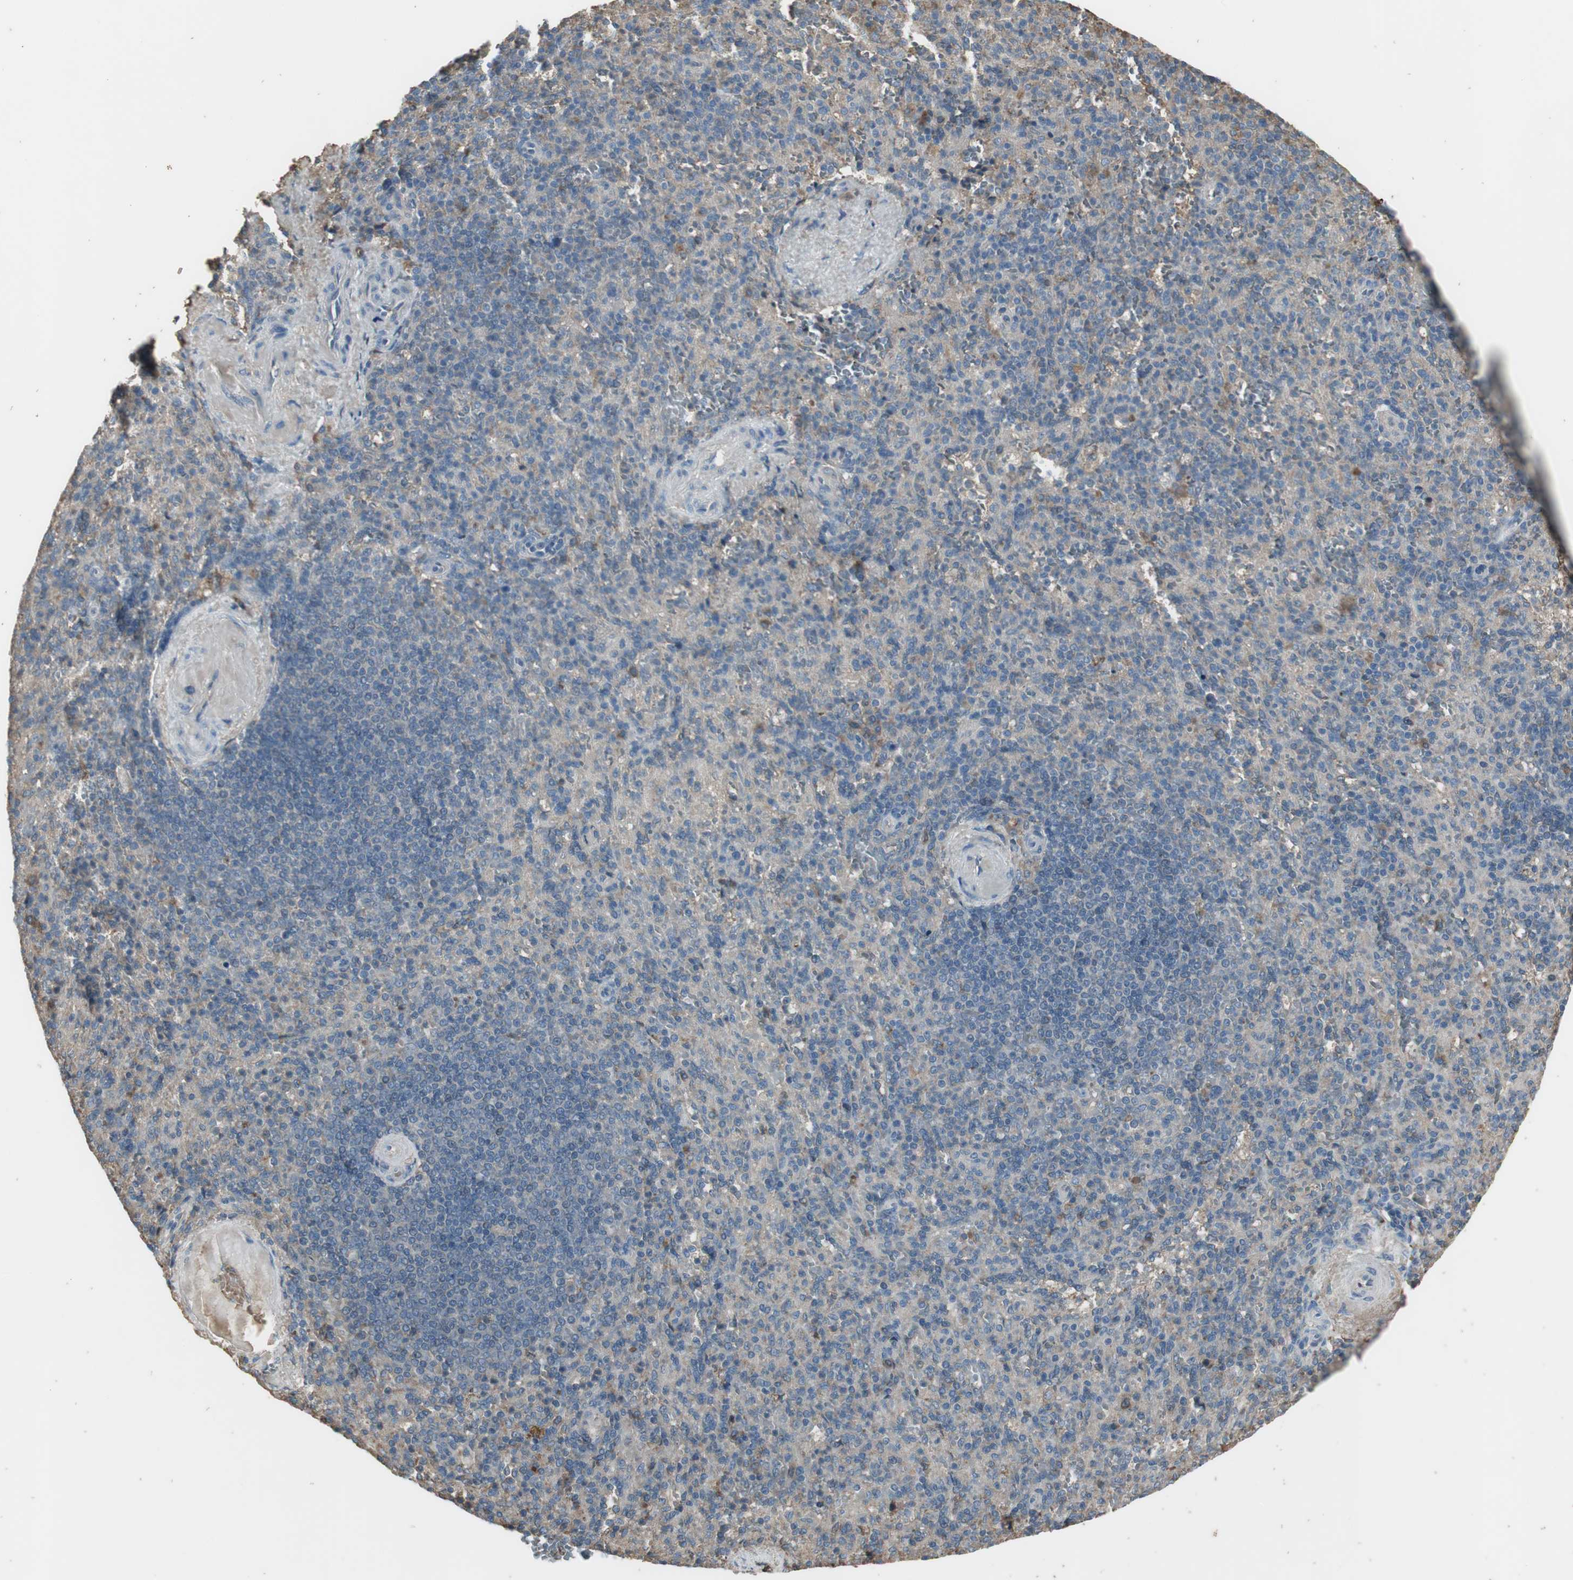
{"staining": {"intensity": "negative", "quantity": "none", "location": "none"}, "tissue": "spleen", "cell_type": "Cells in red pulp", "image_type": "normal", "snomed": [{"axis": "morphology", "description": "Normal tissue, NOS"}, {"axis": "topography", "description": "Spleen"}], "caption": "Cells in red pulp are negative for protein expression in normal human spleen. (DAB (3,3'-diaminobenzidine) immunohistochemistry visualized using brightfield microscopy, high magnification).", "gene": "MMP14", "patient": {"sex": "female", "age": 74}}